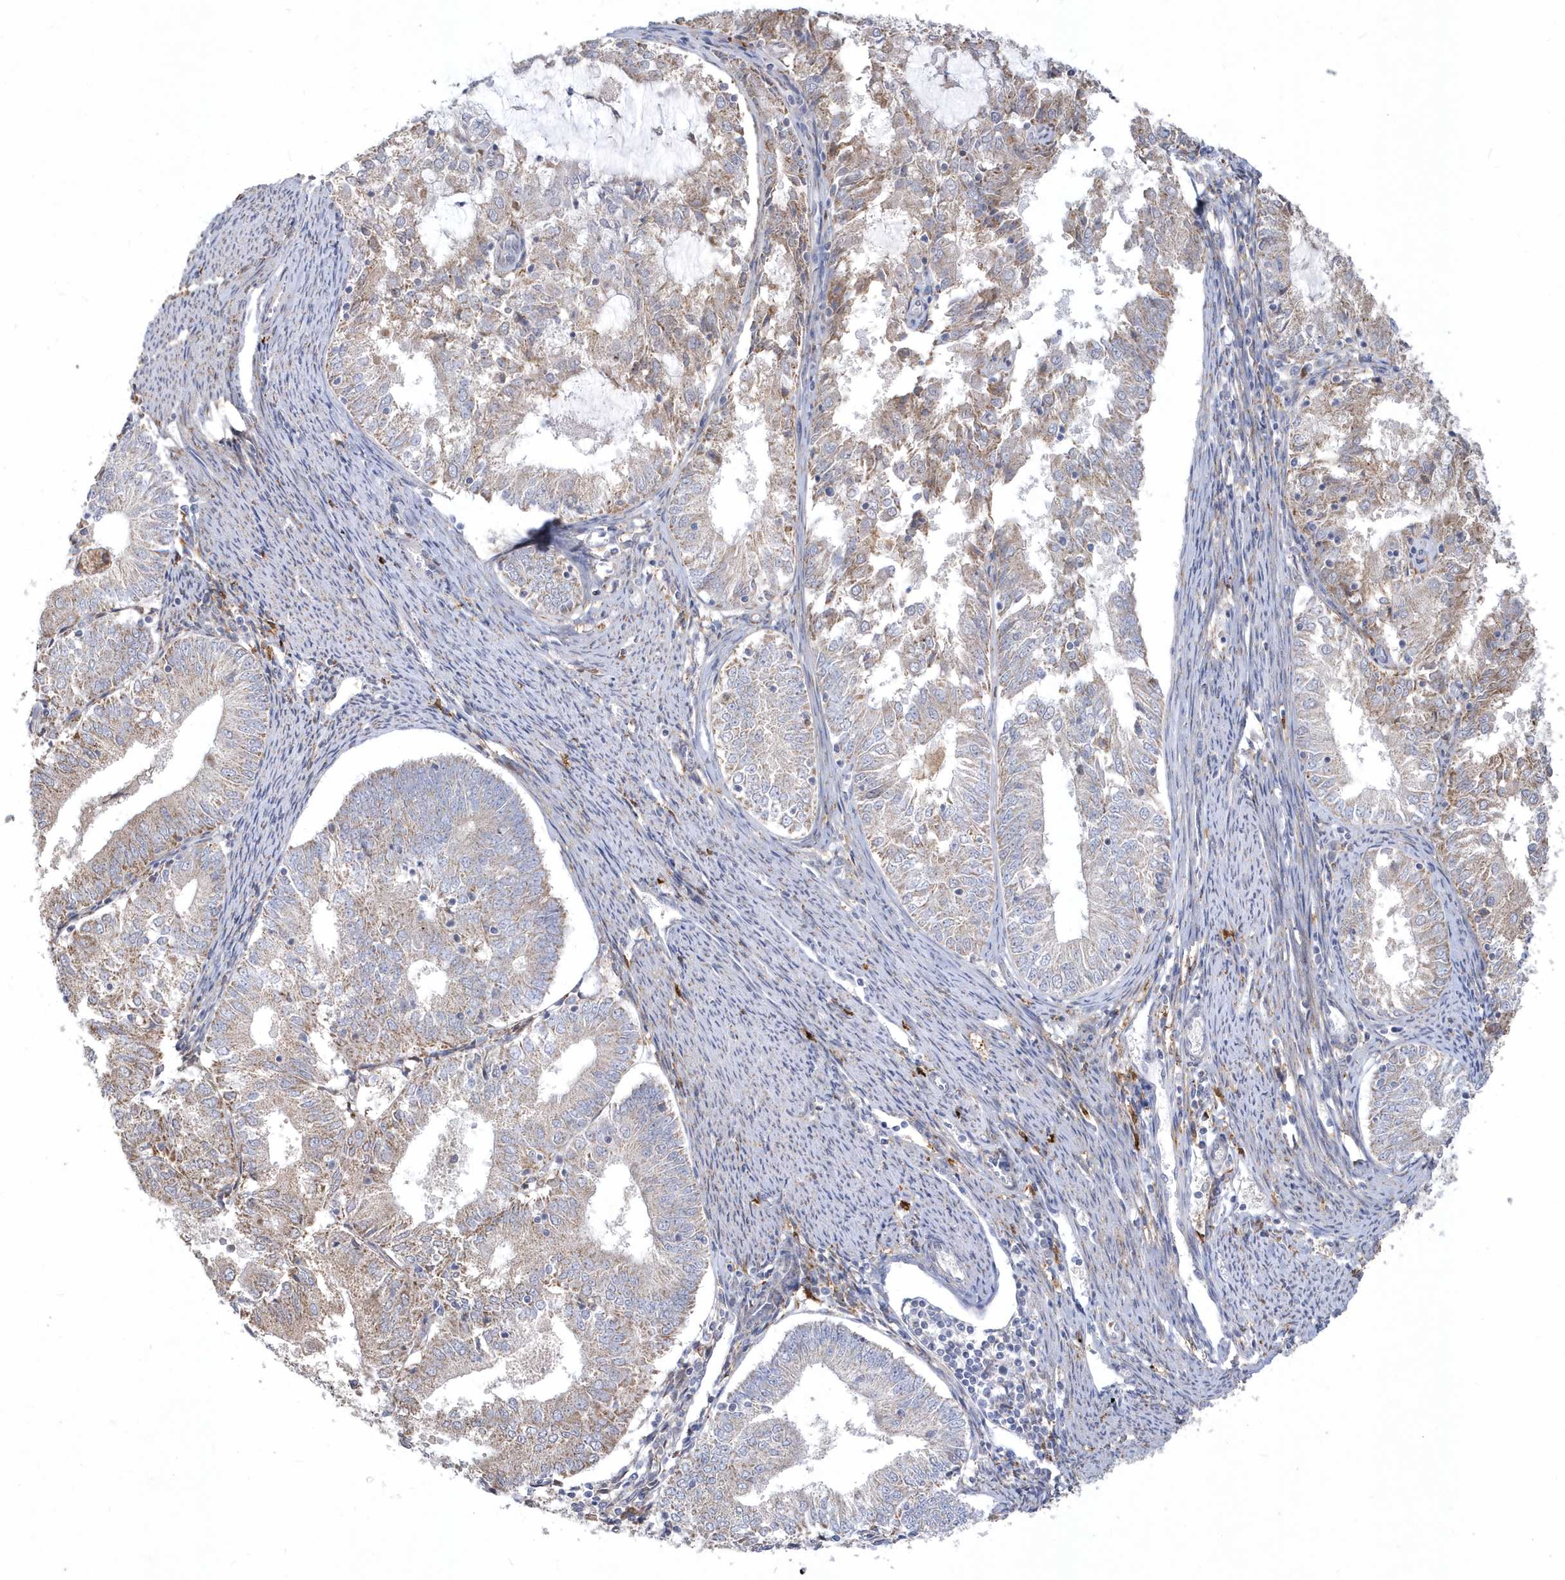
{"staining": {"intensity": "weak", "quantity": "25%-75%", "location": "cytoplasmic/membranous"}, "tissue": "endometrial cancer", "cell_type": "Tumor cells", "image_type": "cancer", "snomed": [{"axis": "morphology", "description": "Adenocarcinoma, NOS"}, {"axis": "topography", "description": "Endometrium"}], "caption": "Immunohistochemical staining of human endometrial cancer demonstrates weak cytoplasmic/membranous protein staining in approximately 25%-75% of tumor cells.", "gene": "TSPEAR", "patient": {"sex": "female", "age": 57}}